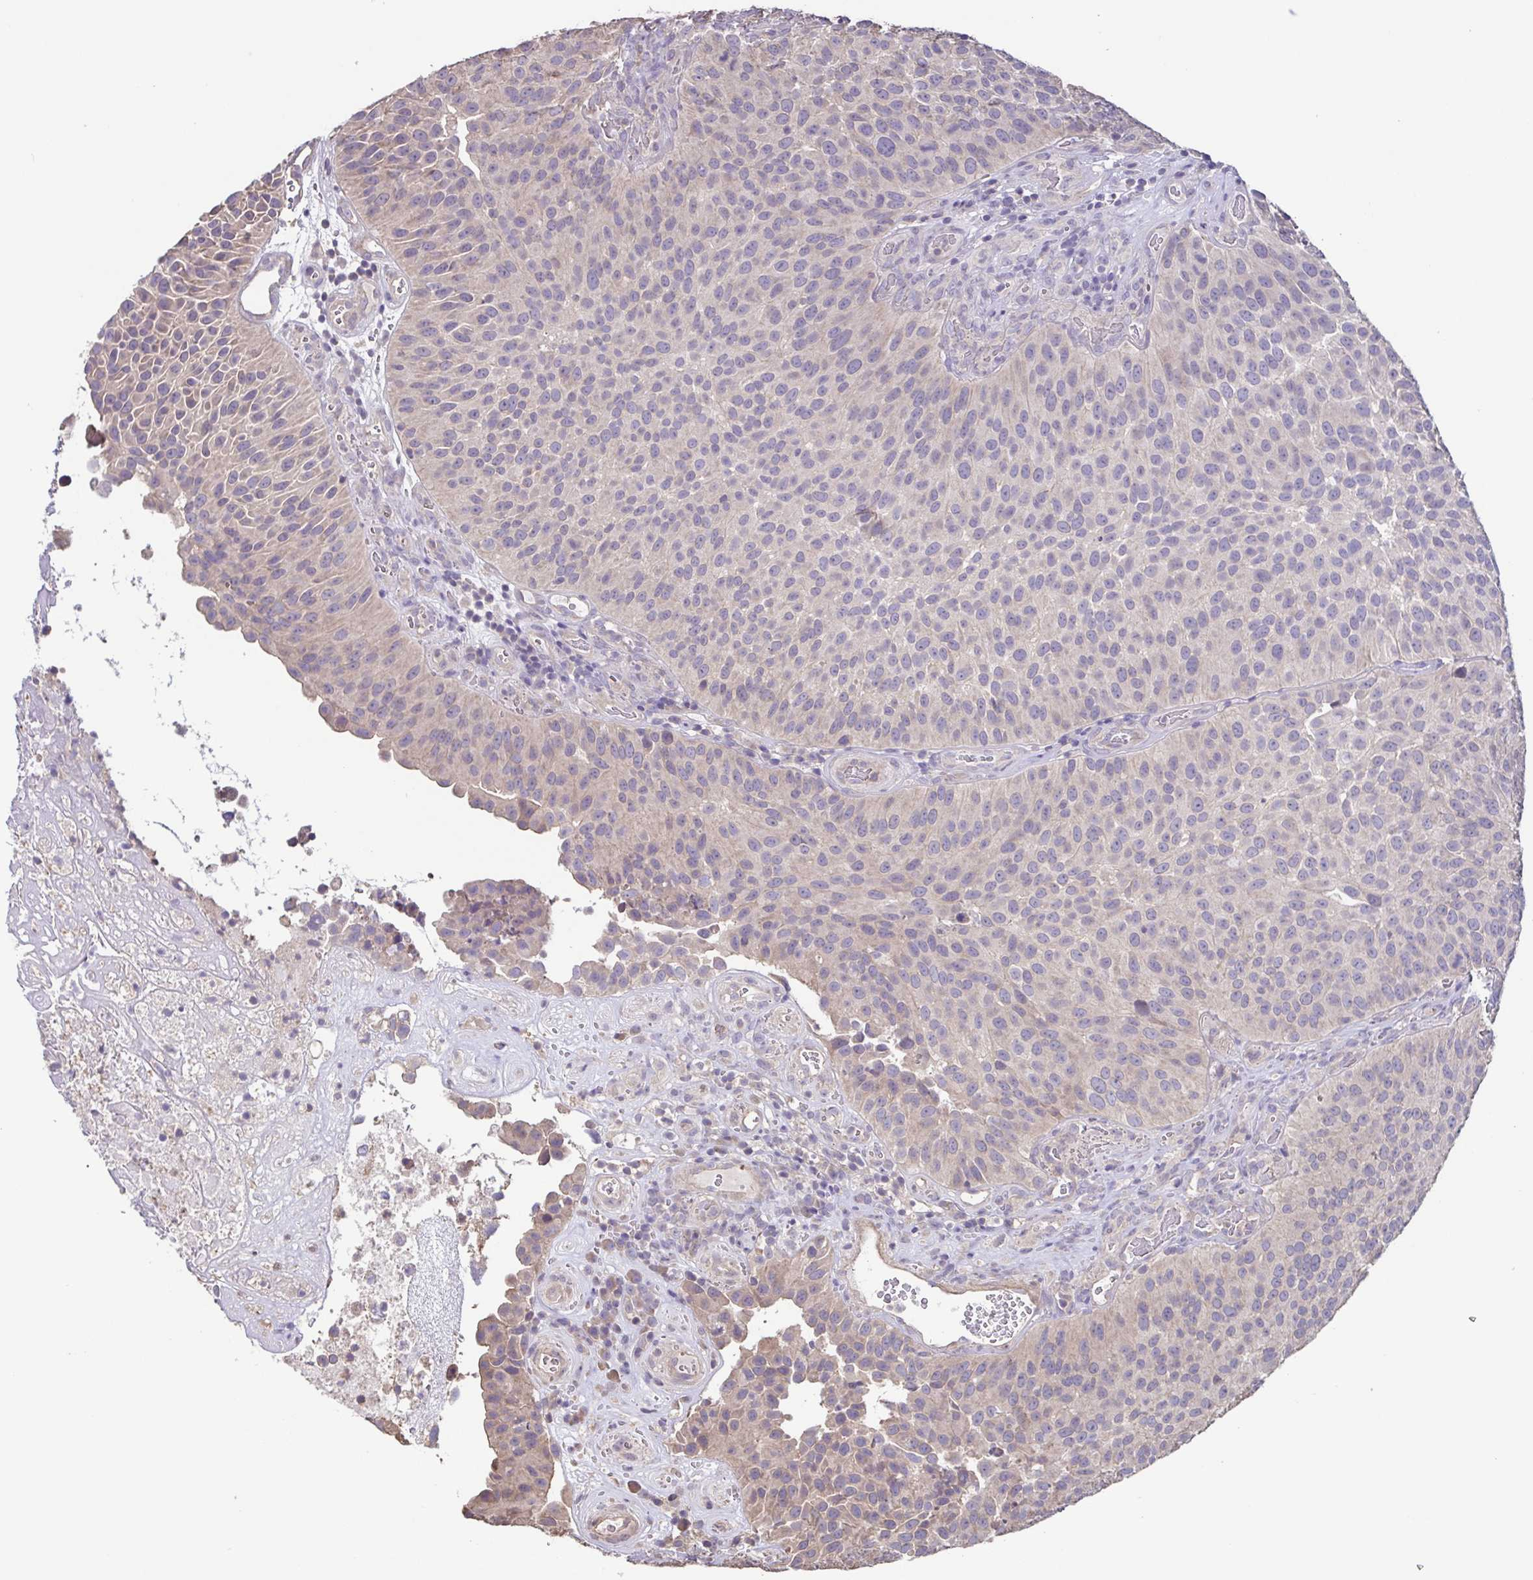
{"staining": {"intensity": "negative", "quantity": "none", "location": "none"}, "tissue": "urothelial cancer", "cell_type": "Tumor cells", "image_type": "cancer", "snomed": [{"axis": "morphology", "description": "Urothelial carcinoma, Low grade"}, {"axis": "topography", "description": "Urinary bladder"}], "caption": "This is an immunohistochemistry histopathology image of low-grade urothelial carcinoma. There is no positivity in tumor cells.", "gene": "ACTRT2", "patient": {"sex": "male", "age": 76}}